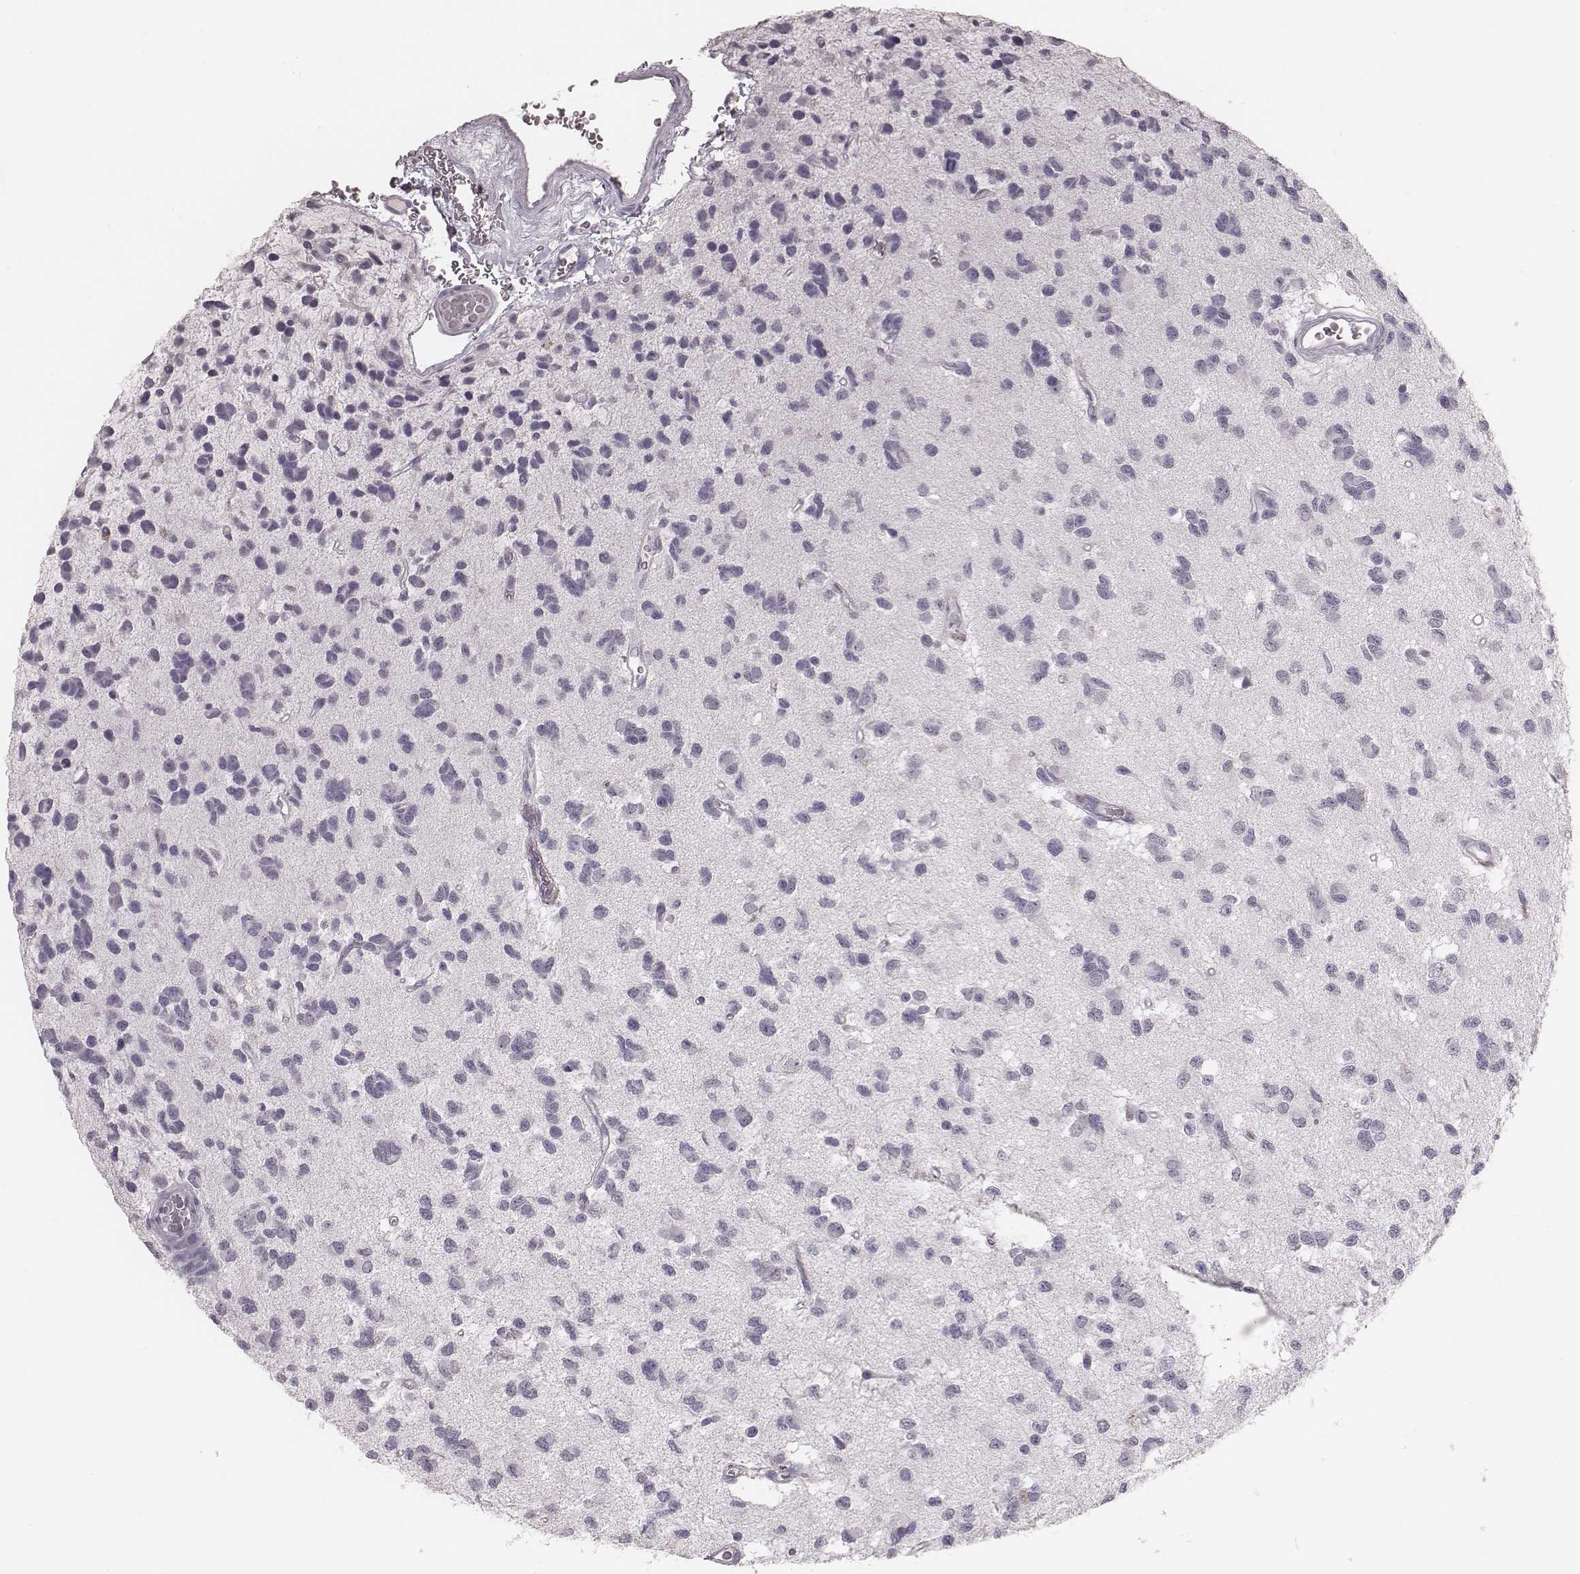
{"staining": {"intensity": "negative", "quantity": "none", "location": "none"}, "tissue": "glioma", "cell_type": "Tumor cells", "image_type": "cancer", "snomed": [{"axis": "morphology", "description": "Glioma, malignant, Low grade"}, {"axis": "topography", "description": "Brain"}], "caption": "The photomicrograph shows no significant positivity in tumor cells of malignant glioma (low-grade). (DAB IHC with hematoxylin counter stain).", "gene": "CSHL1", "patient": {"sex": "female", "age": 45}}